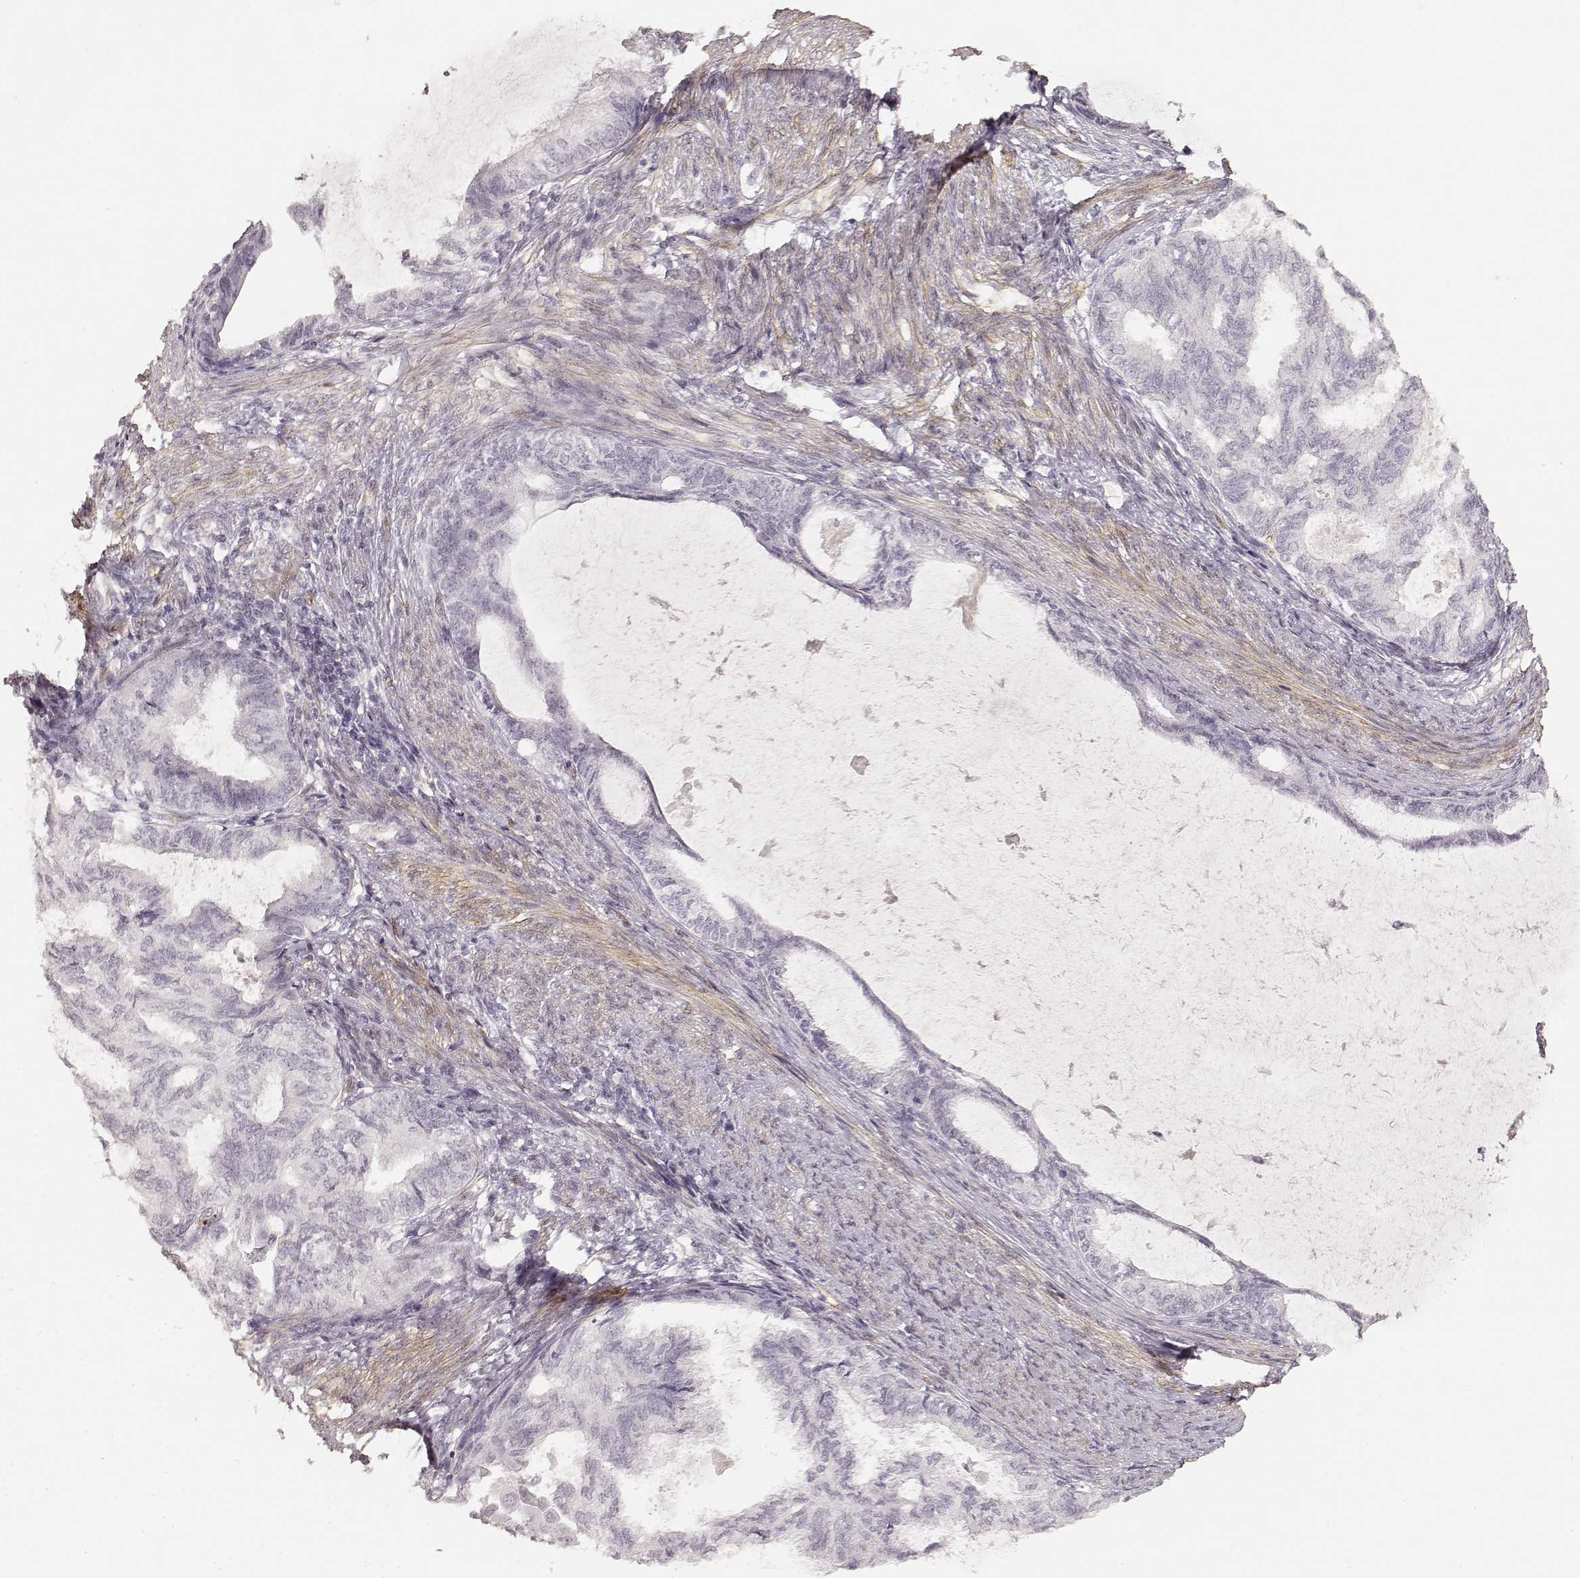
{"staining": {"intensity": "negative", "quantity": "none", "location": "none"}, "tissue": "endometrial cancer", "cell_type": "Tumor cells", "image_type": "cancer", "snomed": [{"axis": "morphology", "description": "Adenocarcinoma, NOS"}, {"axis": "topography", "description": "Endometrium"}], "caption": "Immunohistochemical staining of human endometrial cancer (adenocarcinoma) exhibits no significant positivity in tumor cells.", "gene": "LAMA4", "patient": {"sex": "female", "age": 86}}